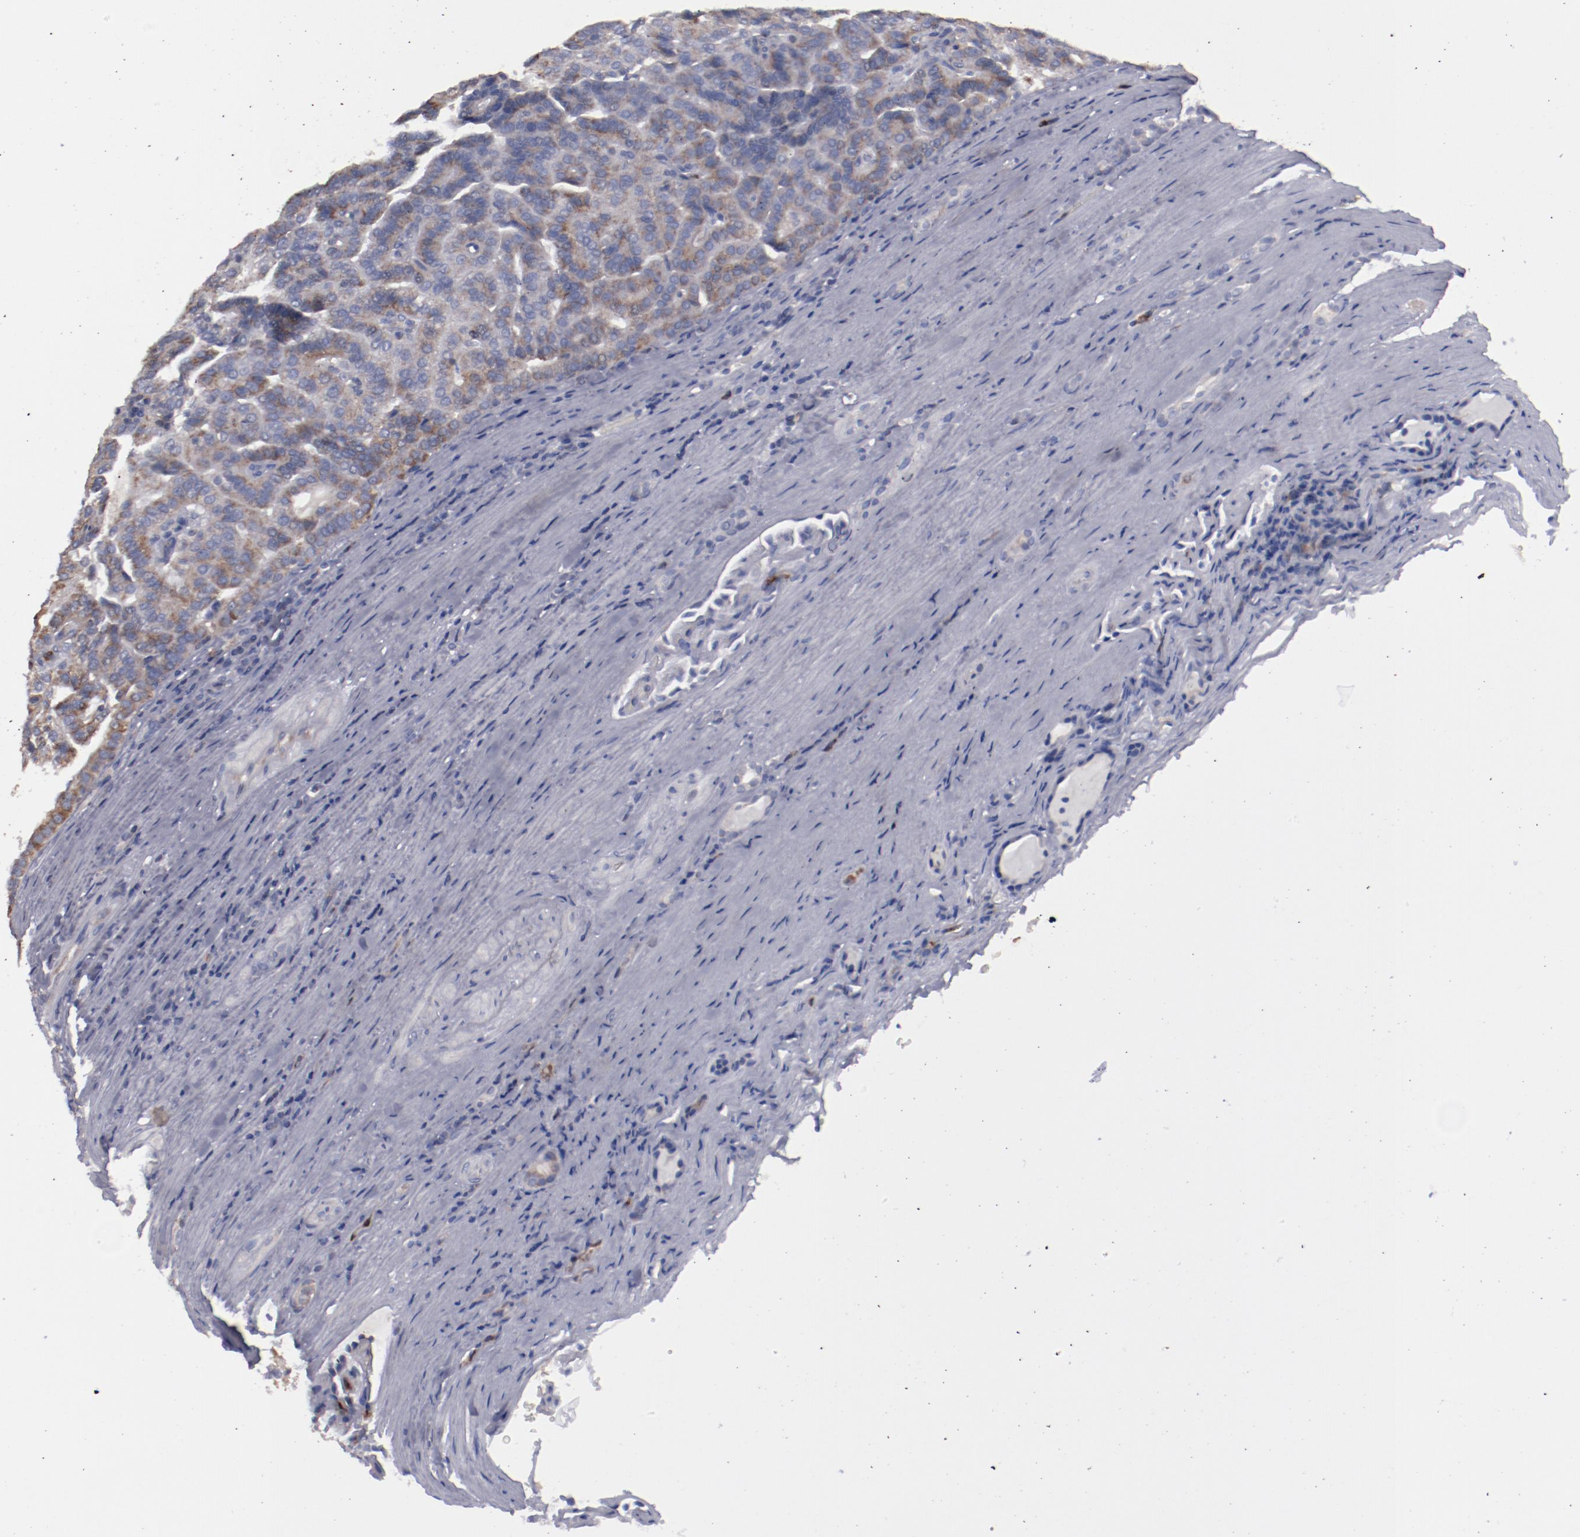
{"staining": {"intensity": "moderate", "quantity": "25%-75%", "location": "cytoplasmic/membranous"}, "tissue": "renal cancer", "cell_type": "Tumor cells", "image_type": "cancer", "snomed": [{"axis": "morphology", "description": "Adenocarcinoma, NOS"}, {"axis": "topography", "description": "Kidney"}], "caption": "Immunohistochemical staining of human renal adenocarcinoma reveals moderate cytoplasmic/membranous protein positivity in approximately 25%-75% of tumor cells.", "gene": "FGR", "patient": {"sex": "male", "age": 61}}